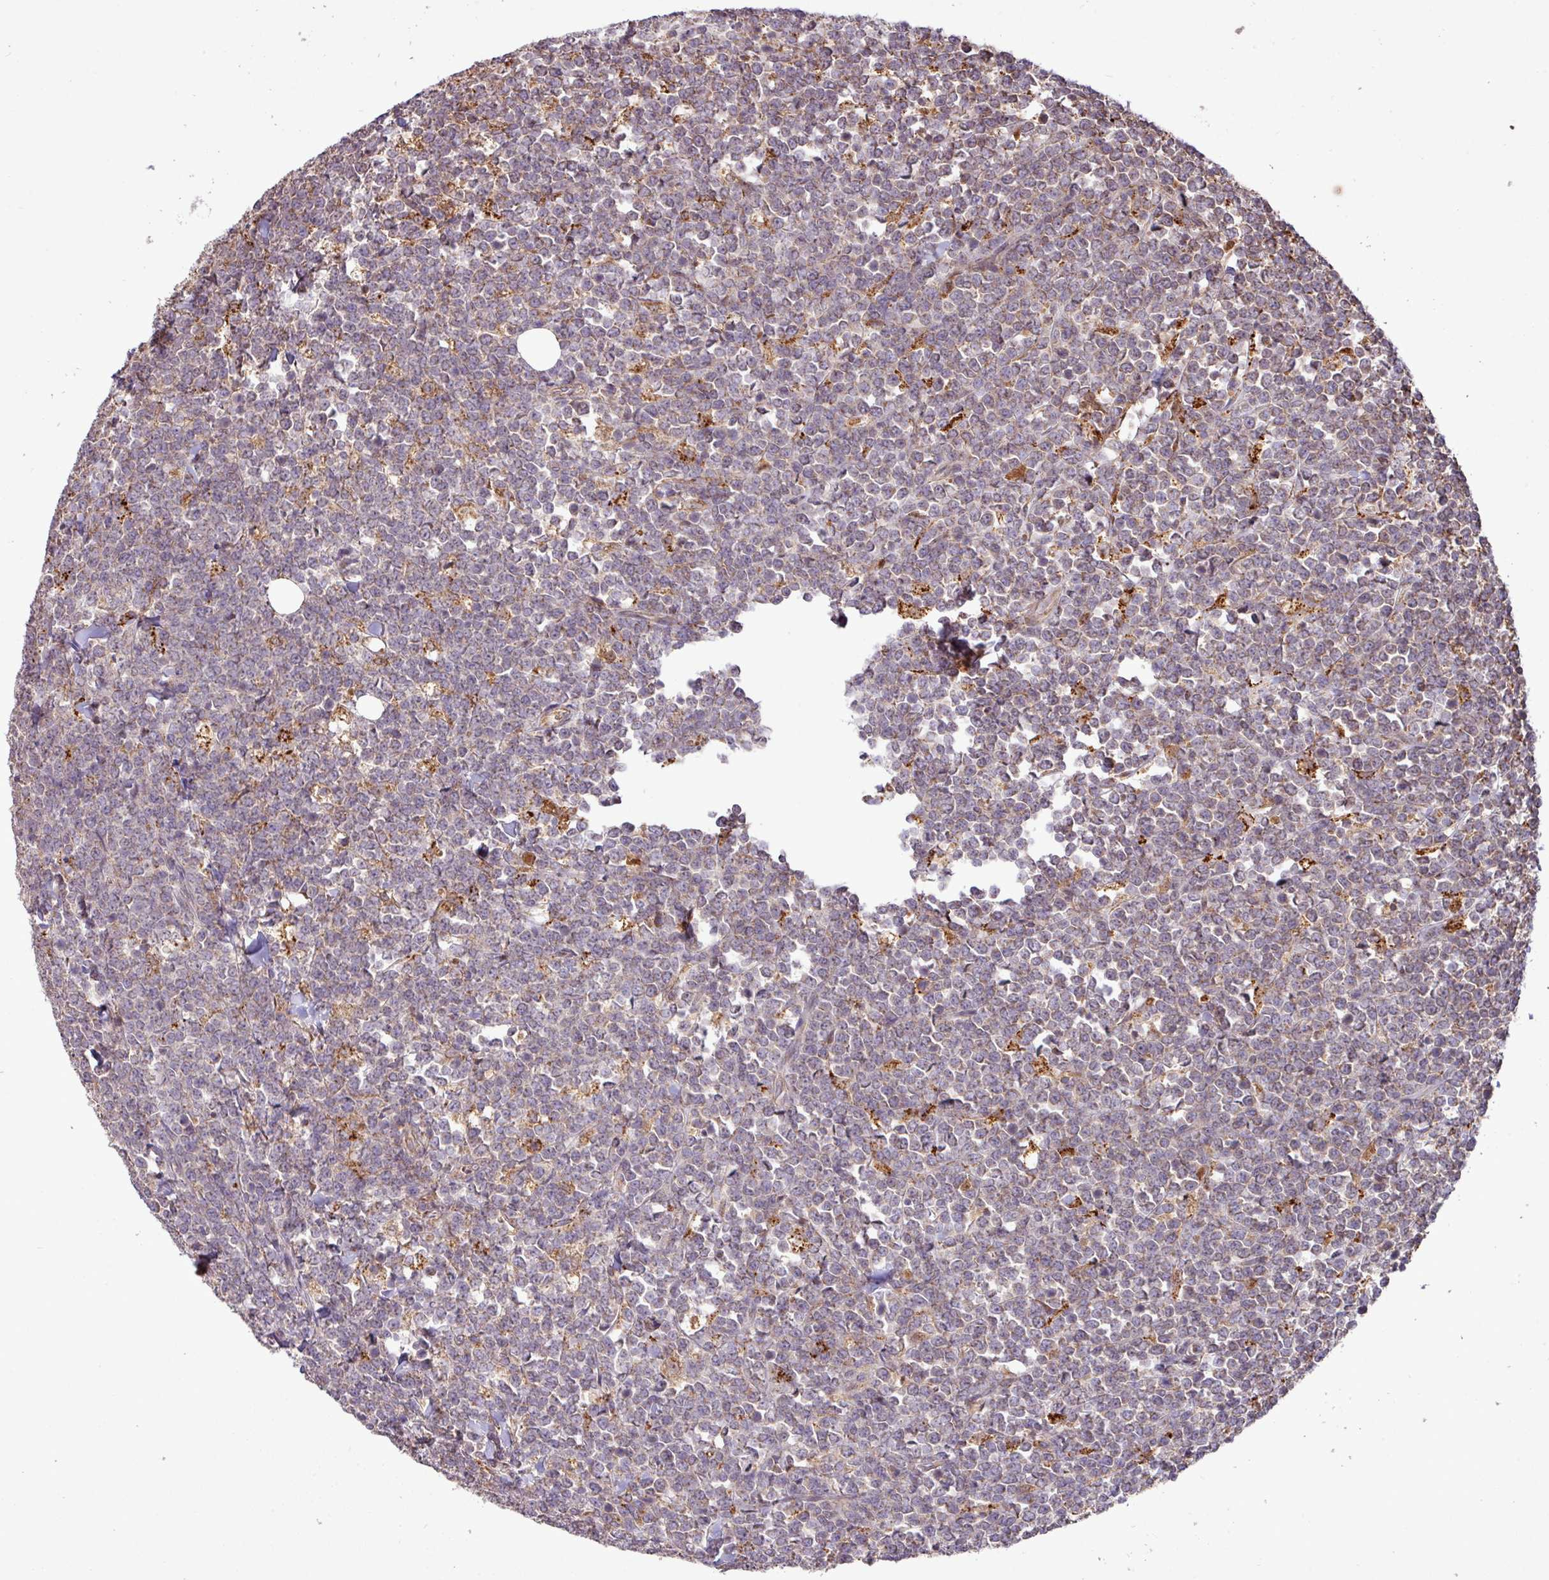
{"staining": {"intensity": "weak", "quantity": "<25%", "location": "cytoplasmic/membranous"}, "tissue": "lymphoma", "cell_type": "Tumor cells", "image_type": "cancer", "snomed": [{"axis": "morphology", "description": "Malignant lymphoma, non-Hodgkin's type, High grade"}, {"axis": "topography", "description": "Small intestine"}, {"axis": "topography", "description": "Colon"}], "caption": "This is an immunohistochemistry (IHC) photomicrograph of high-grade malignant lymphoma, non-Hodgkin's type. There is no positivity in tumor cells.", "gene": "YPEL3", "patient": {"sex": "male", "age": 8}}